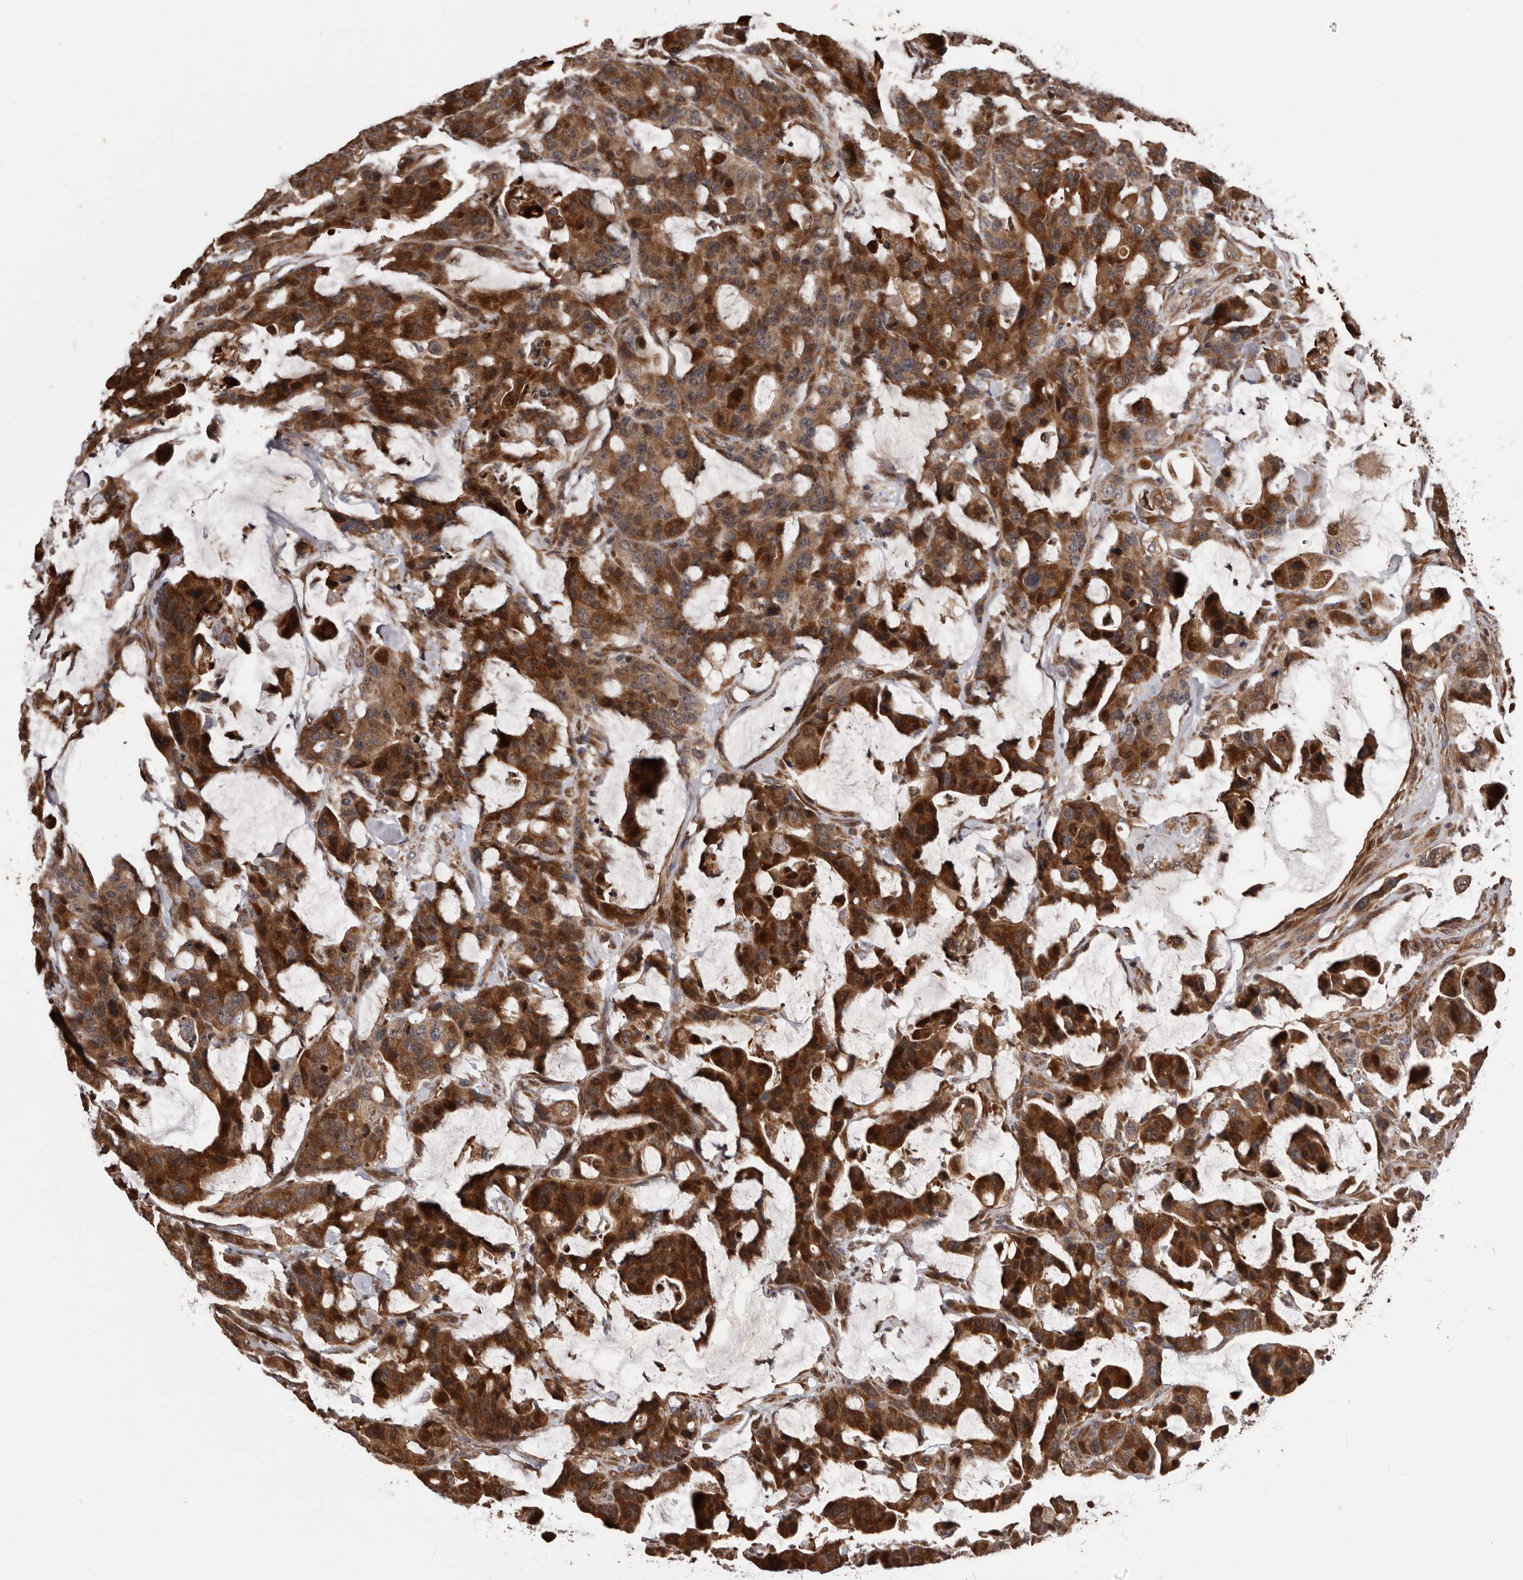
{"staining": {"intensity": "strong", "quantity": ">75%", "location": "cytoplasmic/membranous"}, "tissue": "colorectal cancer", "cell_type": "Tumor cells", "image_type": "cancer", "snomed": [{"axis": "morphology", "description": "Adenocarcinoma, NOS"}, {"axis": "topography", "description": "Colon"}], "caption": "Strong cytoplasmic/membranous expression for a protein is appreciated in approximately >75% of tumor cells of colorectal cancer (adenocarcinoma) using IHC.", "gene": "ADAMTS2", "patient": {"sex": "male", "age": 76}}